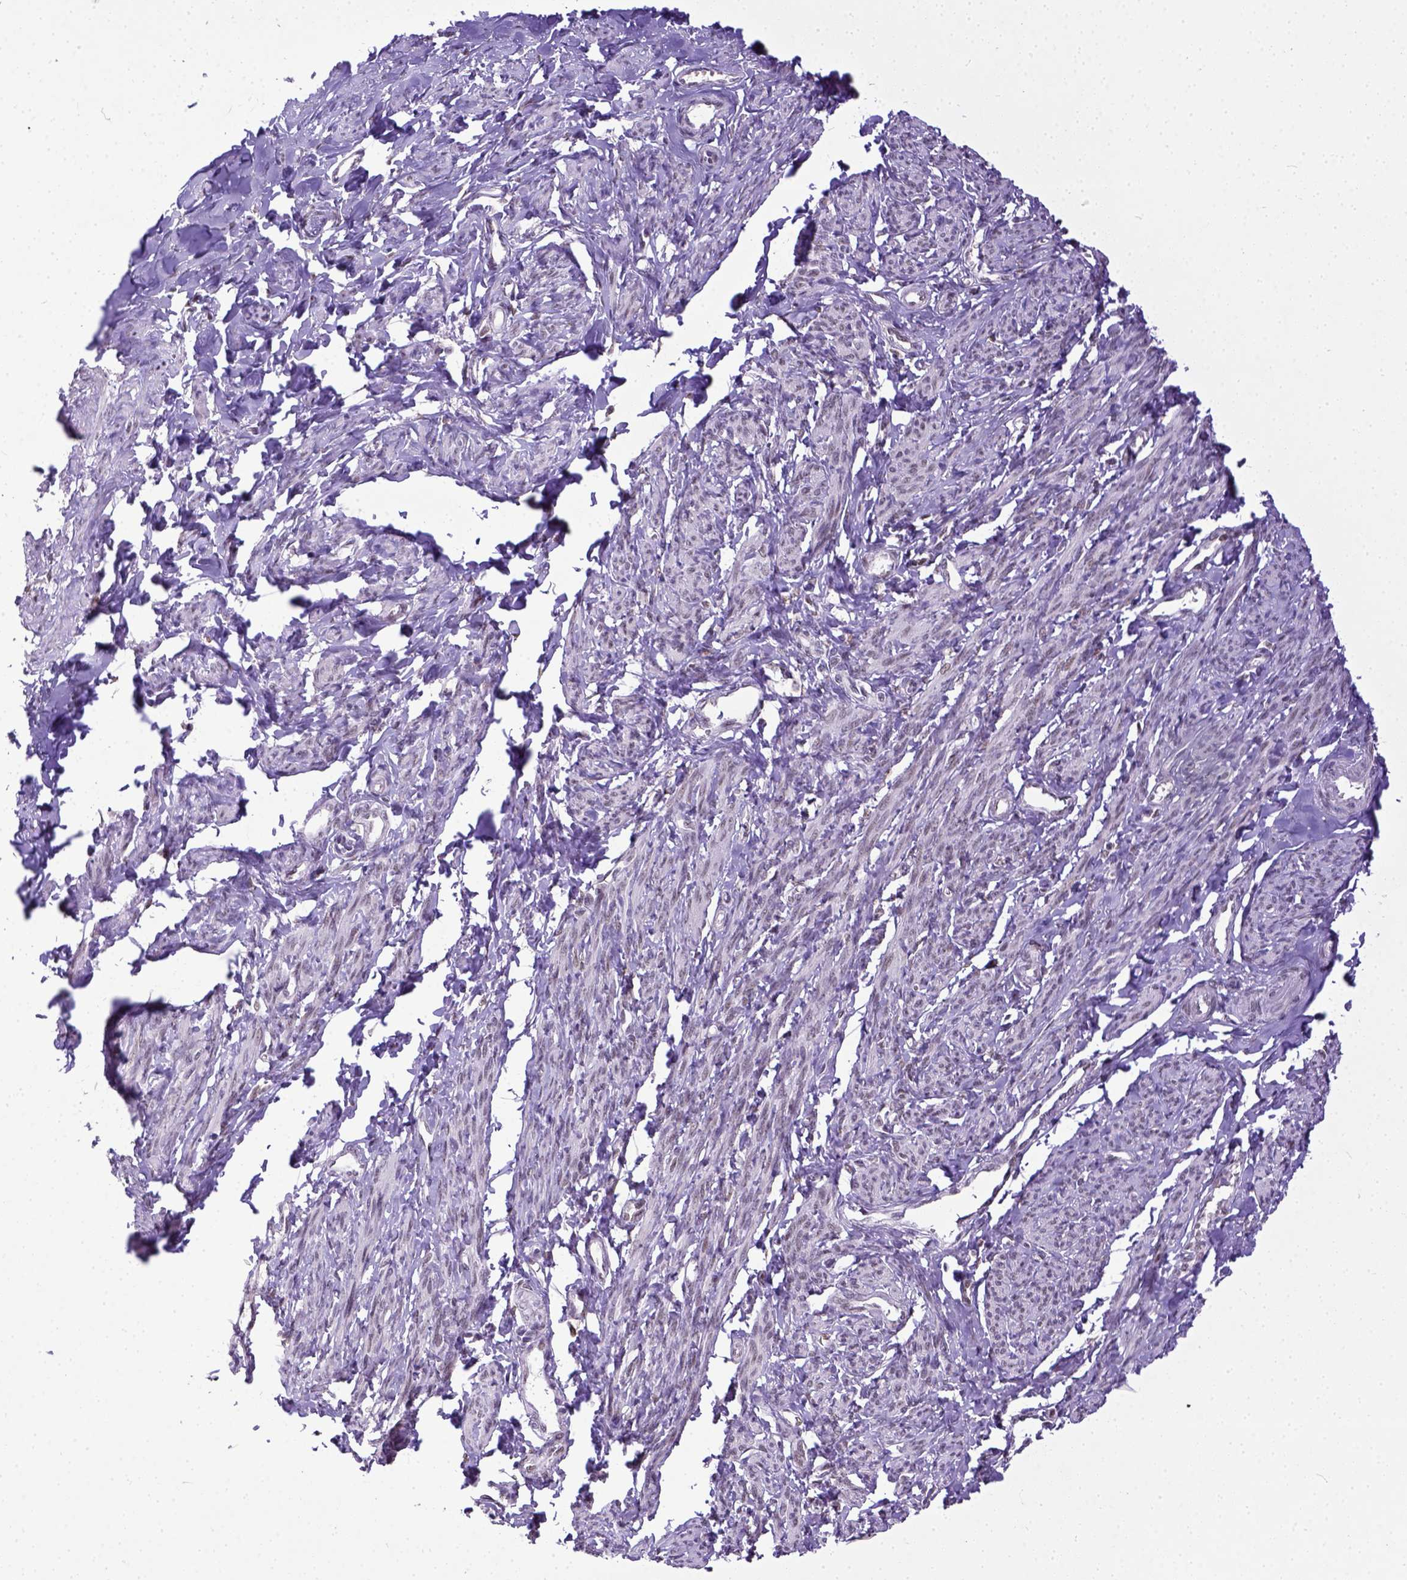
{"staining": {"intensity": "moderate", "quantity": "25%-75%", "location": "nuclear"}, "tissue": "smooth muscle", "cell_type": "Smooth muscle cells", "image_type": "normal", "snomed": [{"axis": "morphology", "description": "Normal tissue, NOS"}, {"axis": "topography", "description": "Smooth muscle"}], "caption": "Immunohistochemical staining of benign human smooth muscle reveals moderate nuclear protein expression in approximately 25%-75% of smooth muscle cells.", "gene": "ERCC1", "patient": {"sex": "female", "age": 65}}